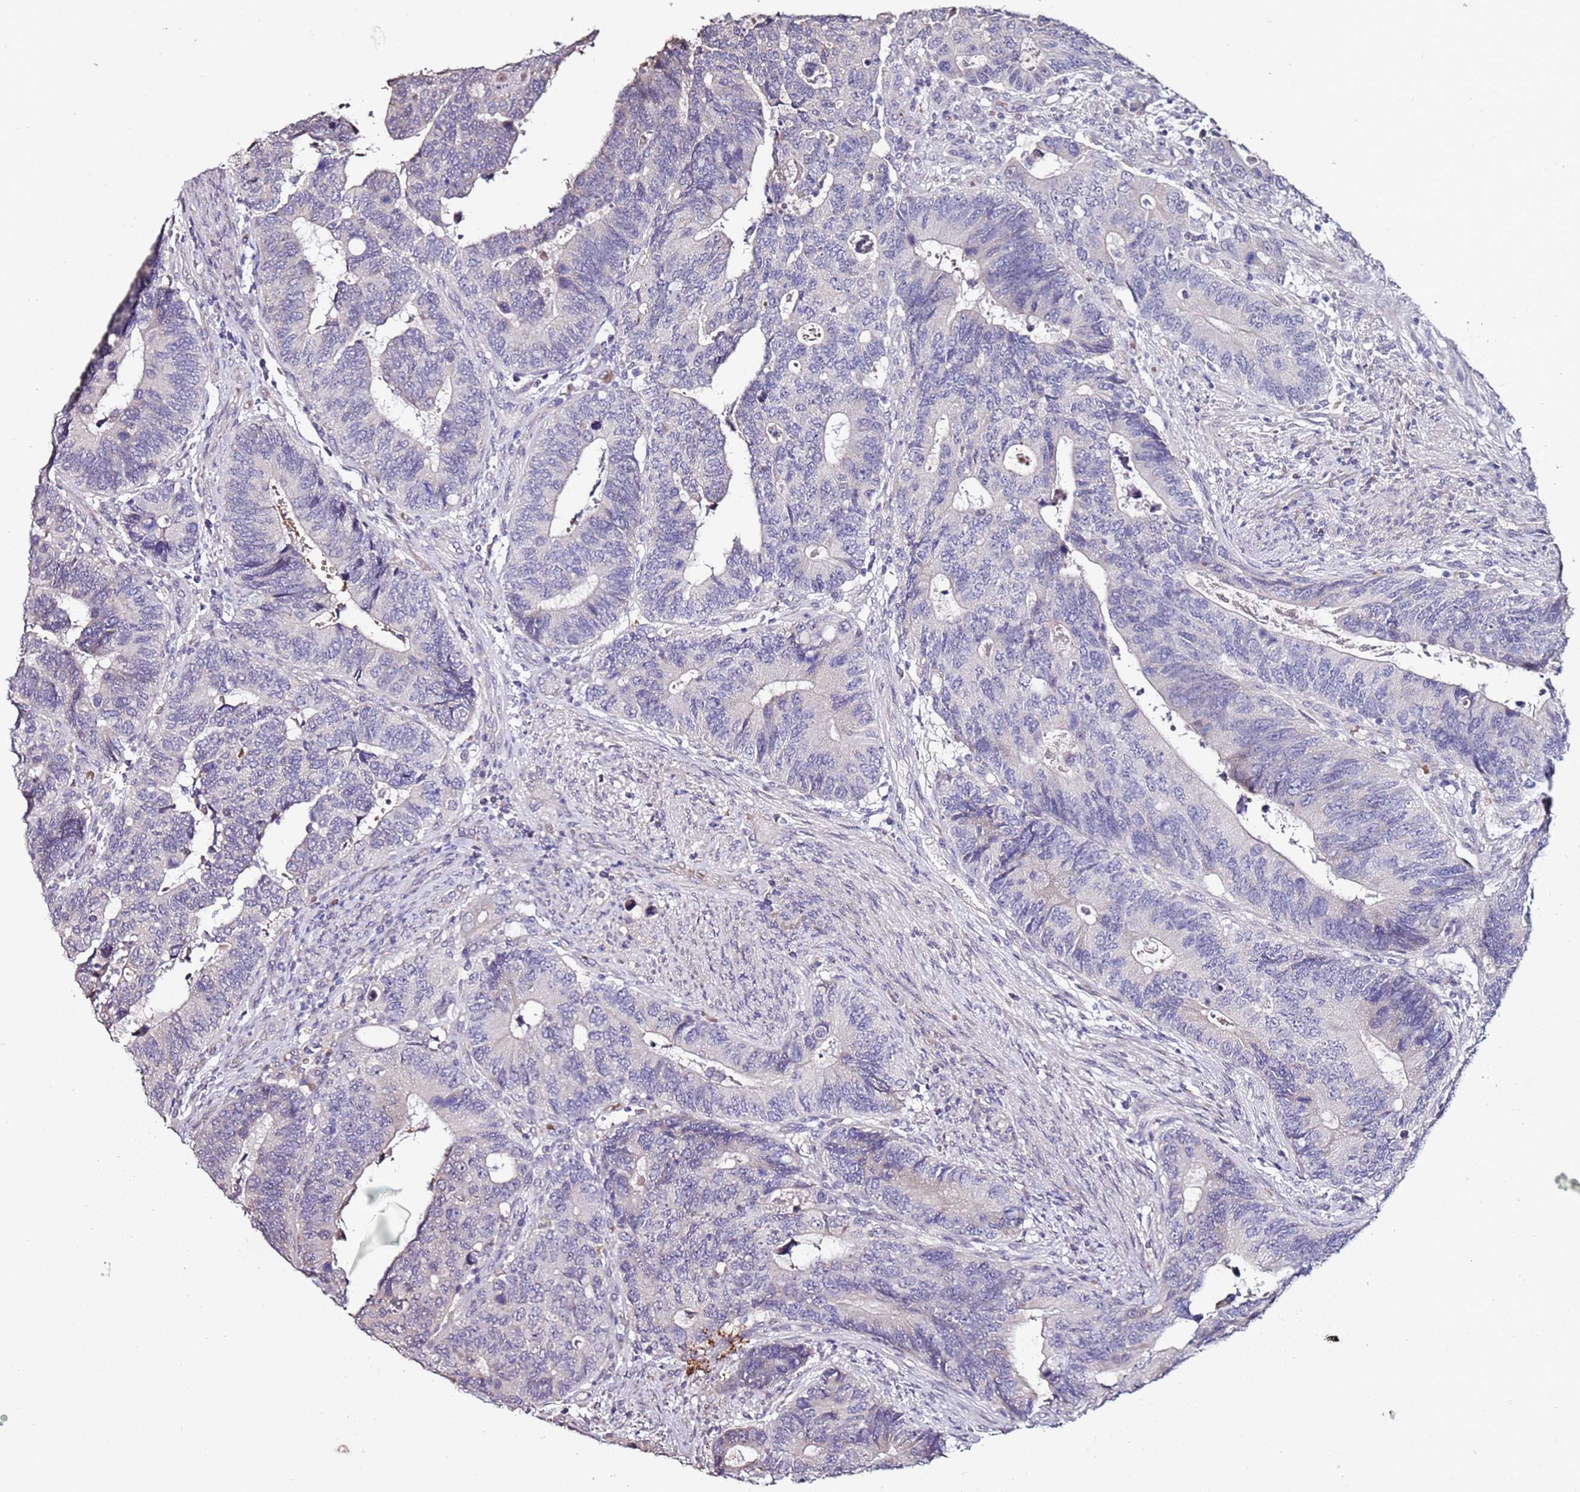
{"staining": {"intensity": "negative", "quantity": "none", "location": "none"}, "tissue": "colorectal cancer", "cell_type": "Tumor cells", "image_type": "cancer", "snomed": [{"axis": "morphology", "description": "Adenocarcinoma, NOS"}, {"axis": "topography", "description": "Colon"}], "caption": "IHC image of neoplastic tissue: human colorectal cancer (adenocarcinoma) stained with DAB (3,3'-diaminobenzidine) exhibits no significant protein staining in tumor cells.", "gene": "C3orf80", "patient": {"sex": "male", "age": 87}}